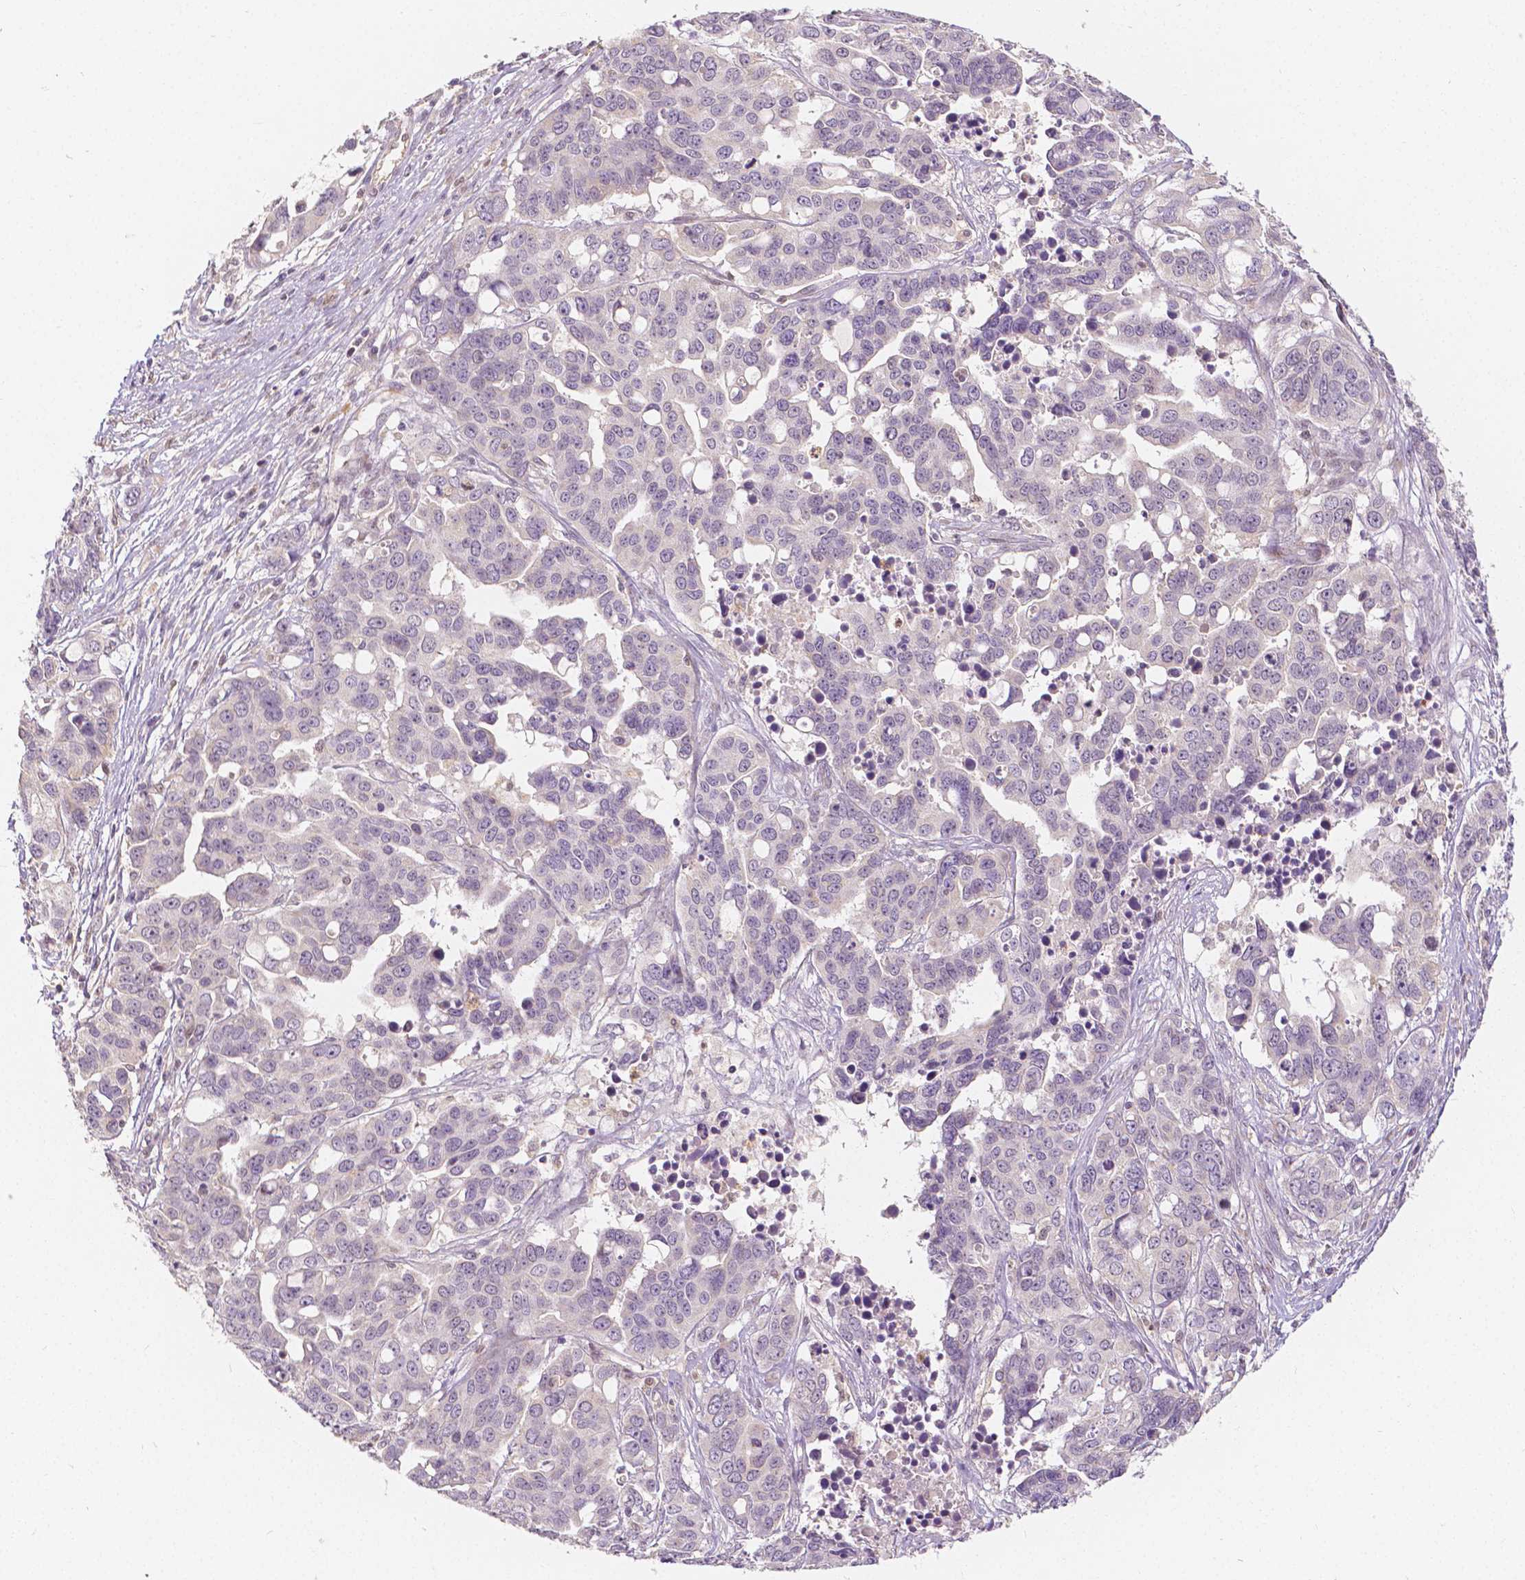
{"staining": {"intensity": "negative", "quantity": "none", "location": "none"}, "tissue": "ovarian cancer", "cell_type": "Tumor cells", "image_type": "cancer", "snomed": [{"axis": "morphology", "description": "Carcinoma, endometroid"}, {"axis": "topography", "description": "Ovary"}], "caption": "Tumor cells show no significant expression in ovarian endometroid carcinoma.", "gene": "NAPRT", "patient": {"sex": "female", "age": 78}}